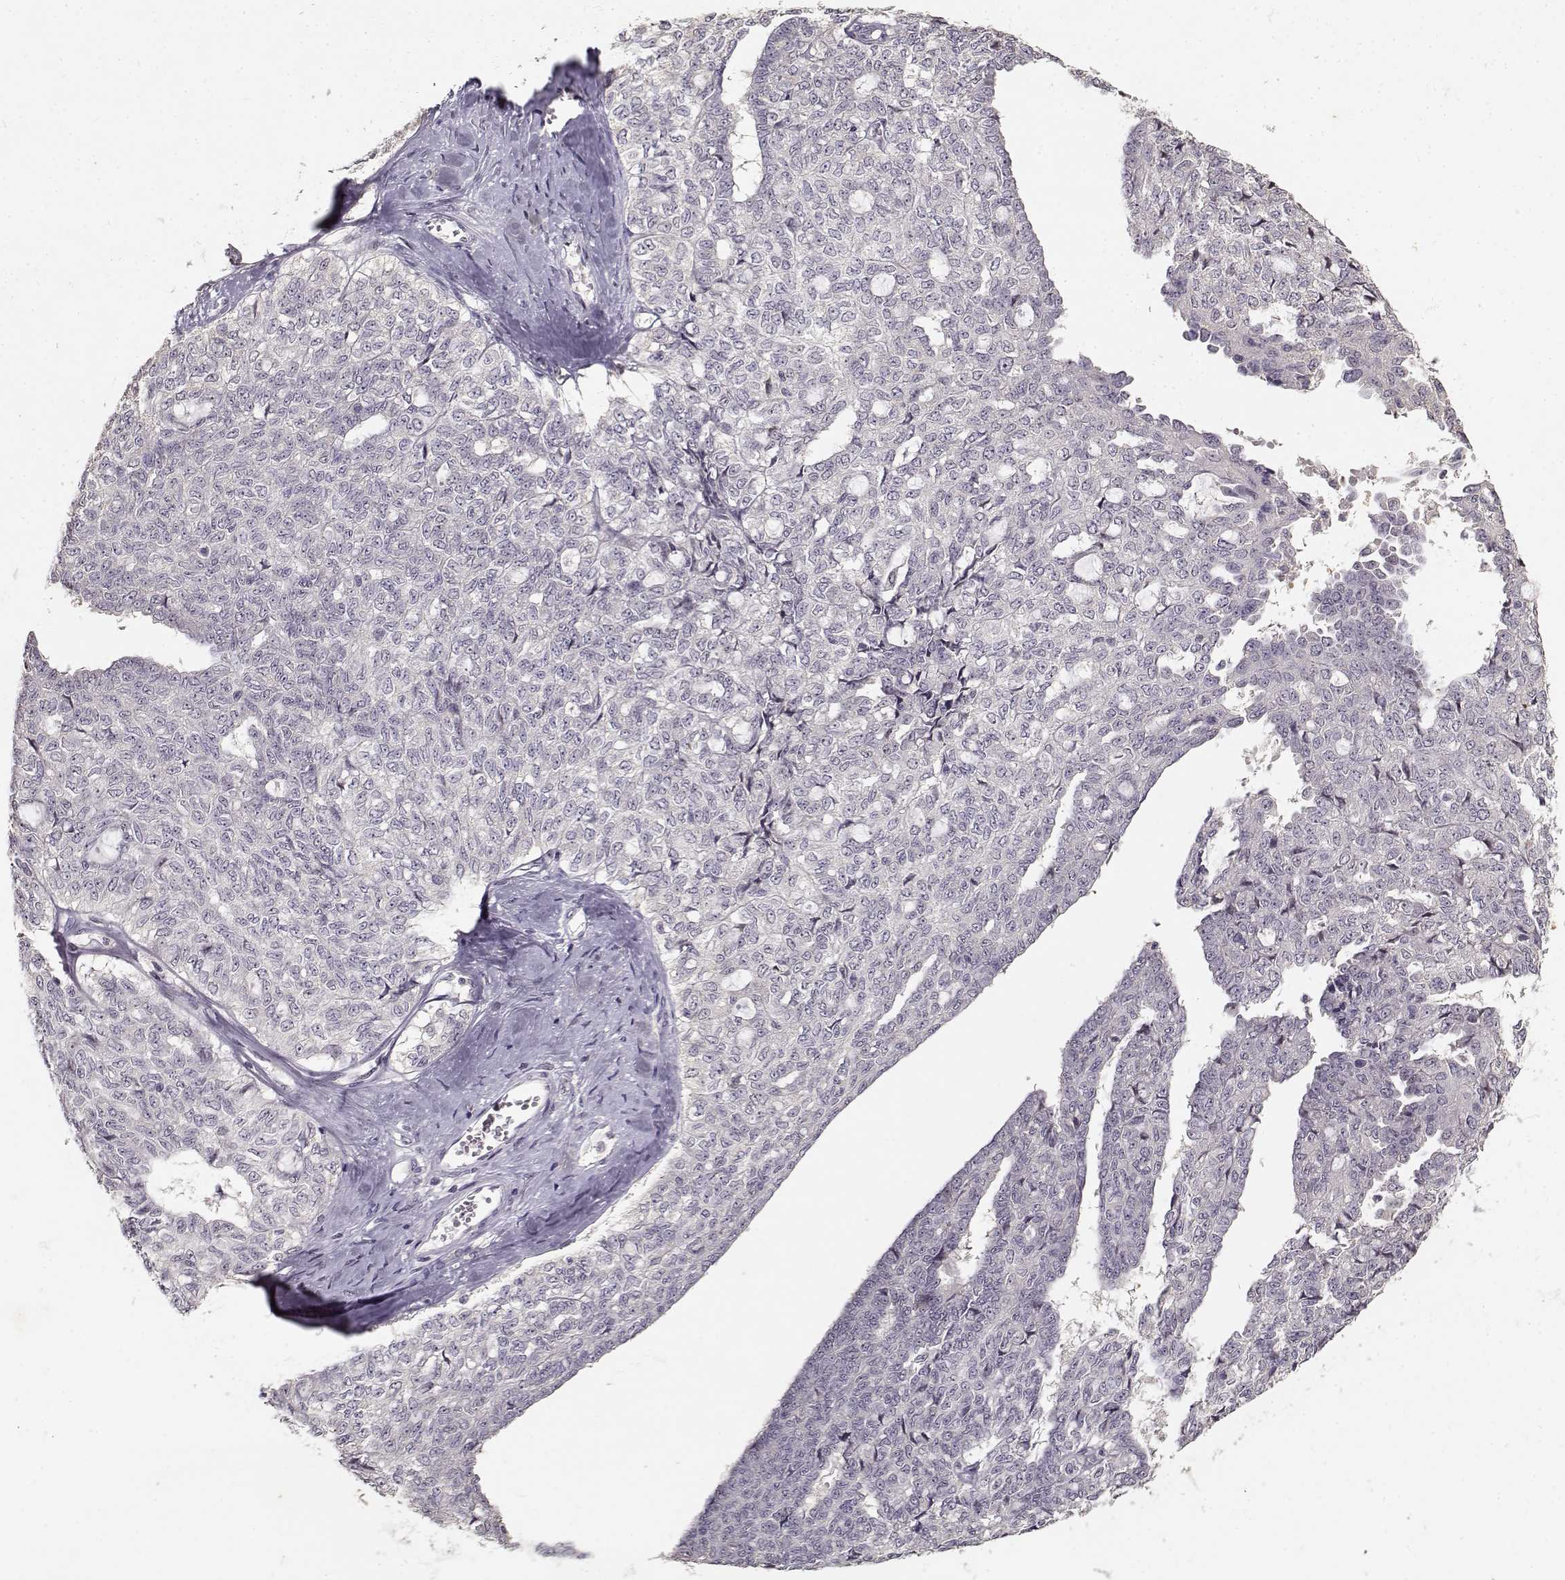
{"staining": {"intensity": "negative", "quantity": "none", "location": "none"}, "tissue": "ovarian cancer", "cell_type": "Tumor cells", "image_type": "cancer", "snomed": [{"axis": "morphology", "description": "Cystadenocarcinoma, serous, NOS"}, {"axis": "topography", "description": "Ovary"}], "caption": "A high-resolution image shows IHC staining of ovarian cancer (serous cystadenocarcinoma), which displays no significant staining in tumor cells. The staining is performed using DAB (3,3'-diaminobenzidine) brown chromogen with nuclei counter-stained in using hematoxylin.", "gene": "UROC1", "patient": {"sex": "female", "age": 71}}